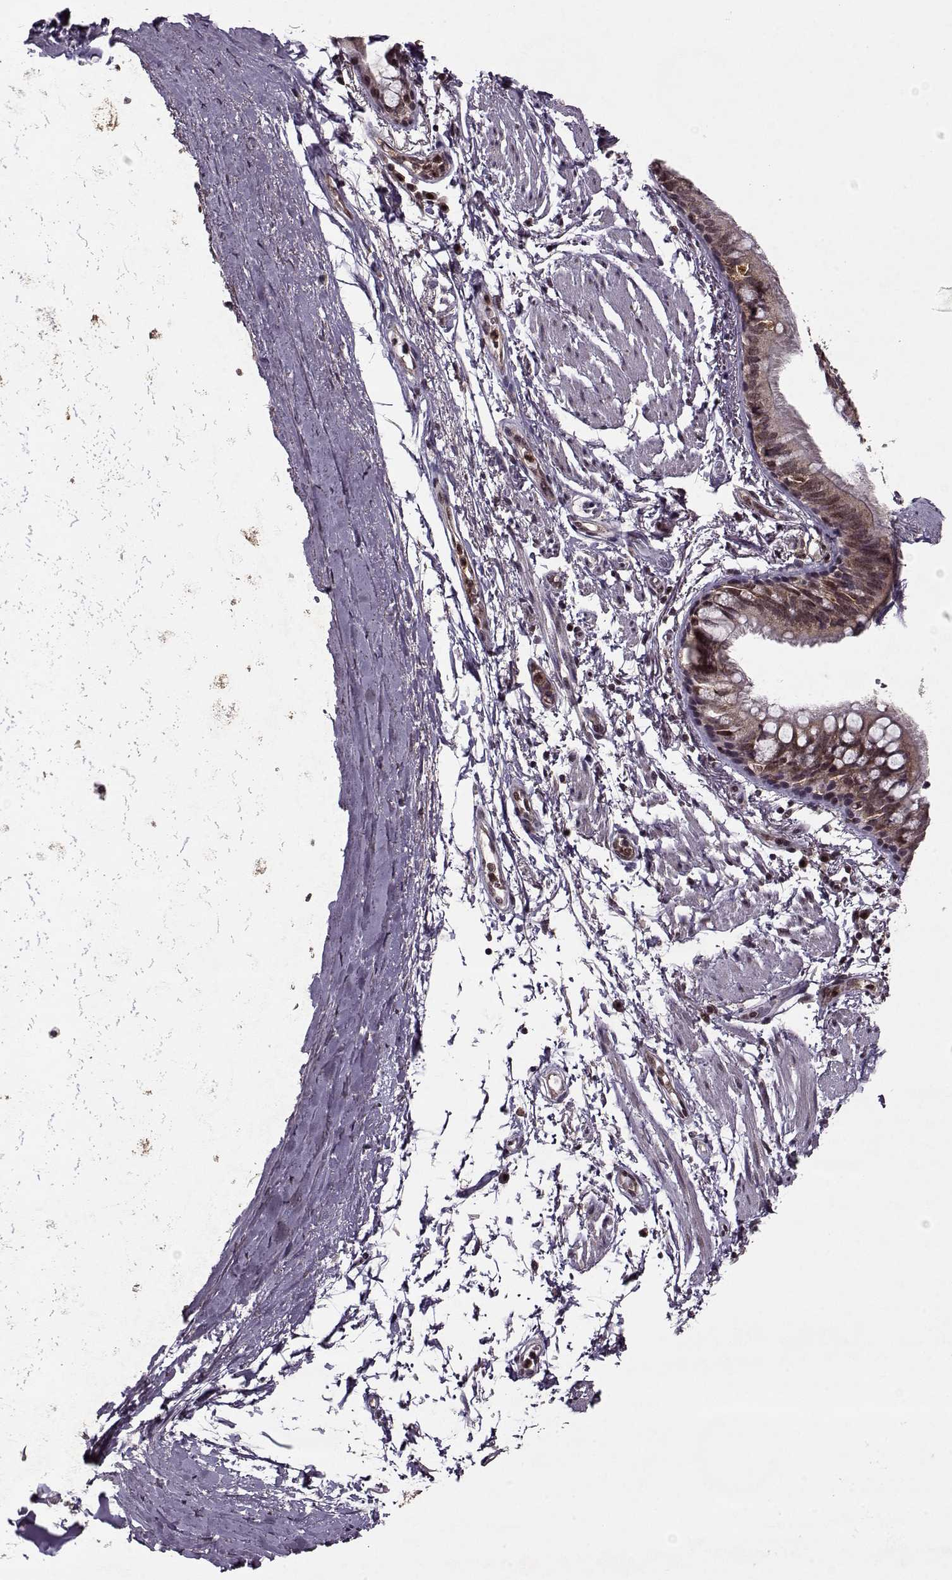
{"staining": {"intensity": "weak", "quantity": "25%-75%", "location": "cytoplasmic/membranous,nuclear"}, "tissue": "bronchus", "cell_type": "Respiratory epithelial cells", "image_type": "normal", "snomed": [{"axis": "morphology", "description": "Normal tissue, NOS"}, {"axis": "topography", "description": "Lymph node"}, {"axis": "topography", "description": "Bronchus"}], "caption": "Immunohistochemistry (IHC) micrograph of normal bronchus stained for a protein (brown), which exhibits low levels of weak cytoplasmic/membranous,nuclear staining in about 25%-75% of respiratory epithelial cells.", "gene": "PSMA7", "patient": {"sex": "female", "age": 70}}